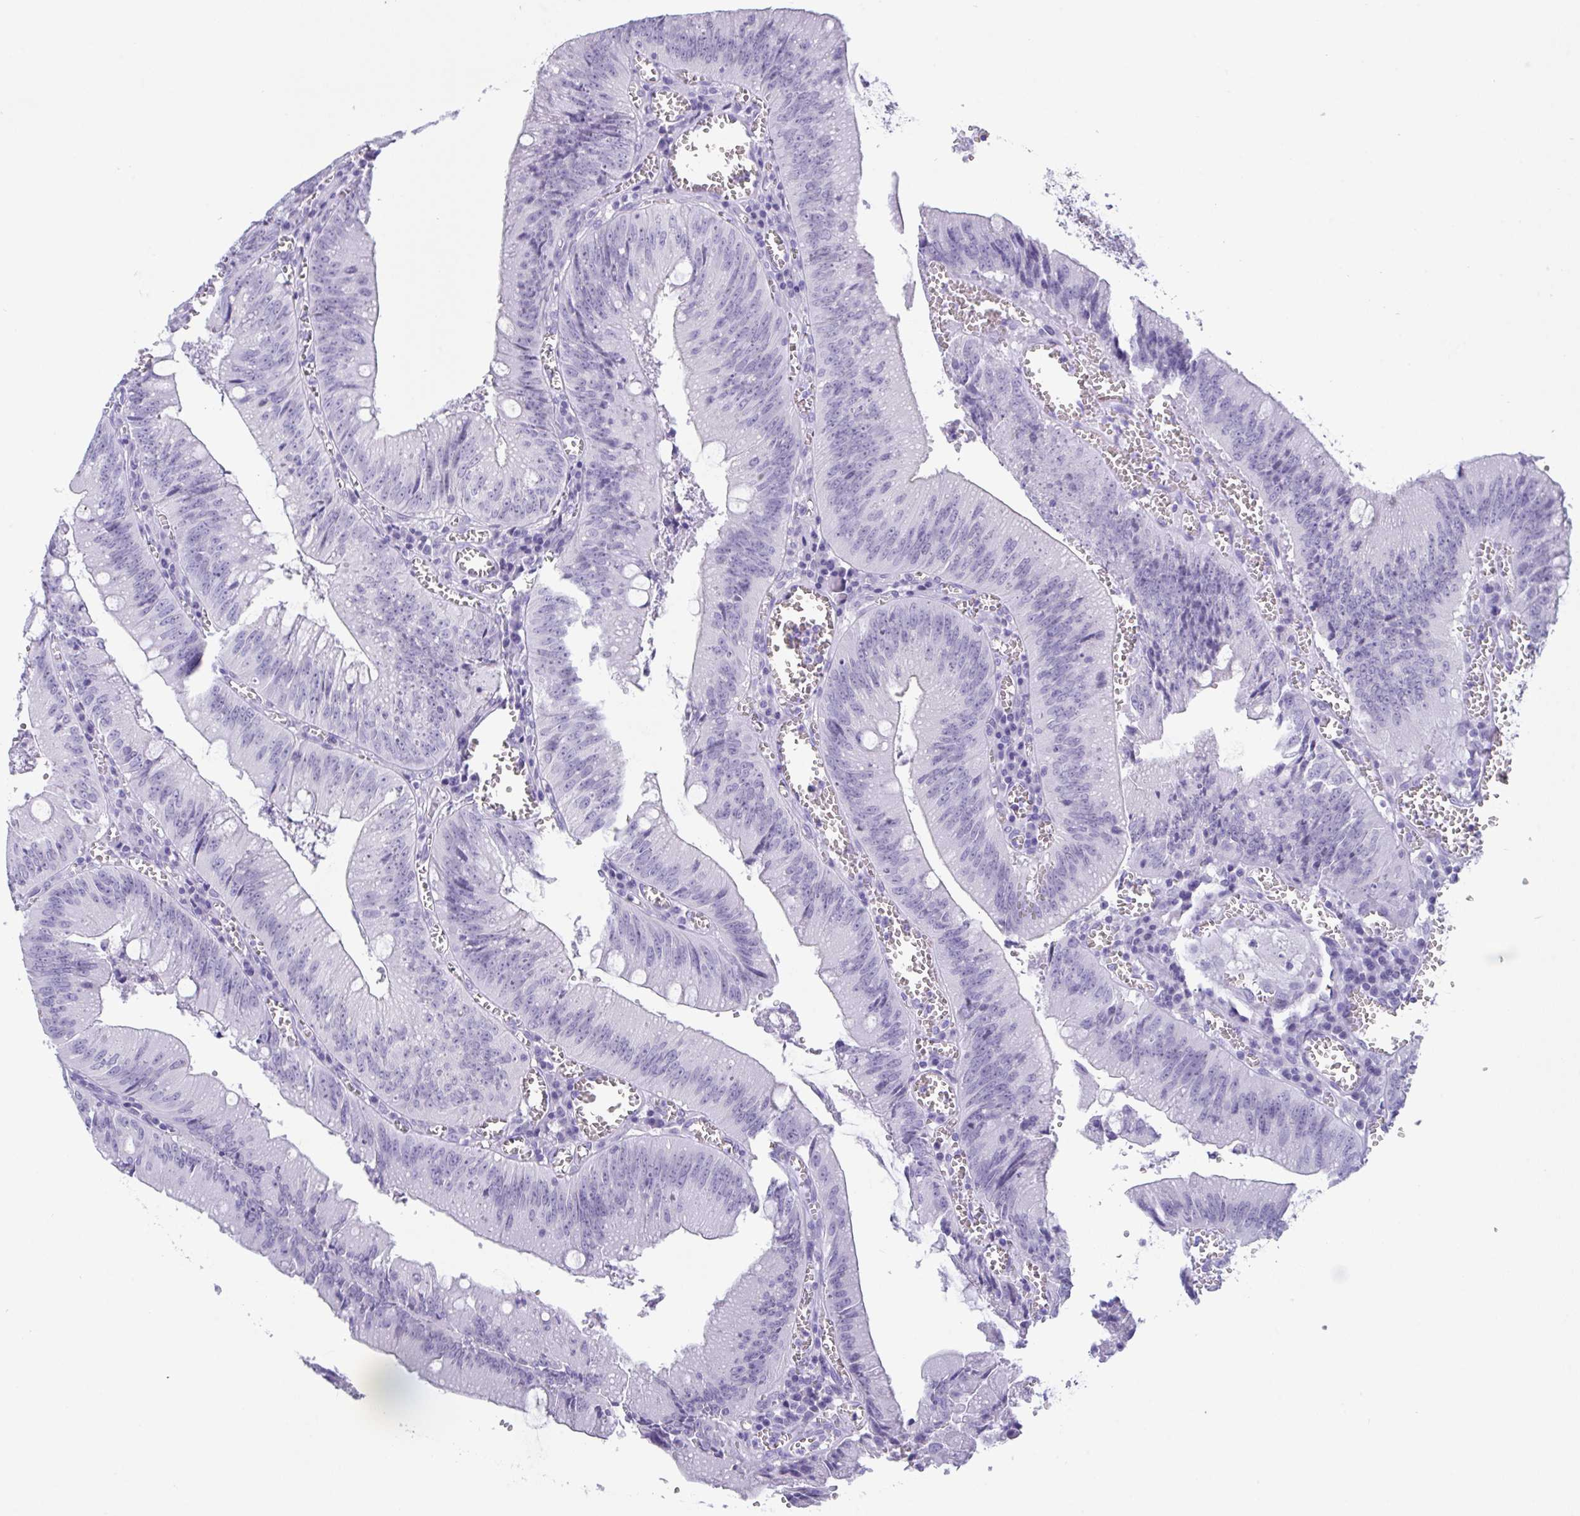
{"staining": {"intensity": "negative", "quantity": "none", "location": "none"}, "tissue": "colorectal cancer", "cell_type": "Tumor cells", "image_type": "cancer", "snomed": [{"axis": "morphology", "description": "Adenocarcinoma, NOS"}, {"axis": "topography", "description": "Rectum"}], "caption": "A micrograph of colorectal cancer stained for a protein demonstrates no brown staining in tumor cells. Nuclei are stained in blue.", "gene": "CDX4", "patient": {"sex": "female", "age": 81}}